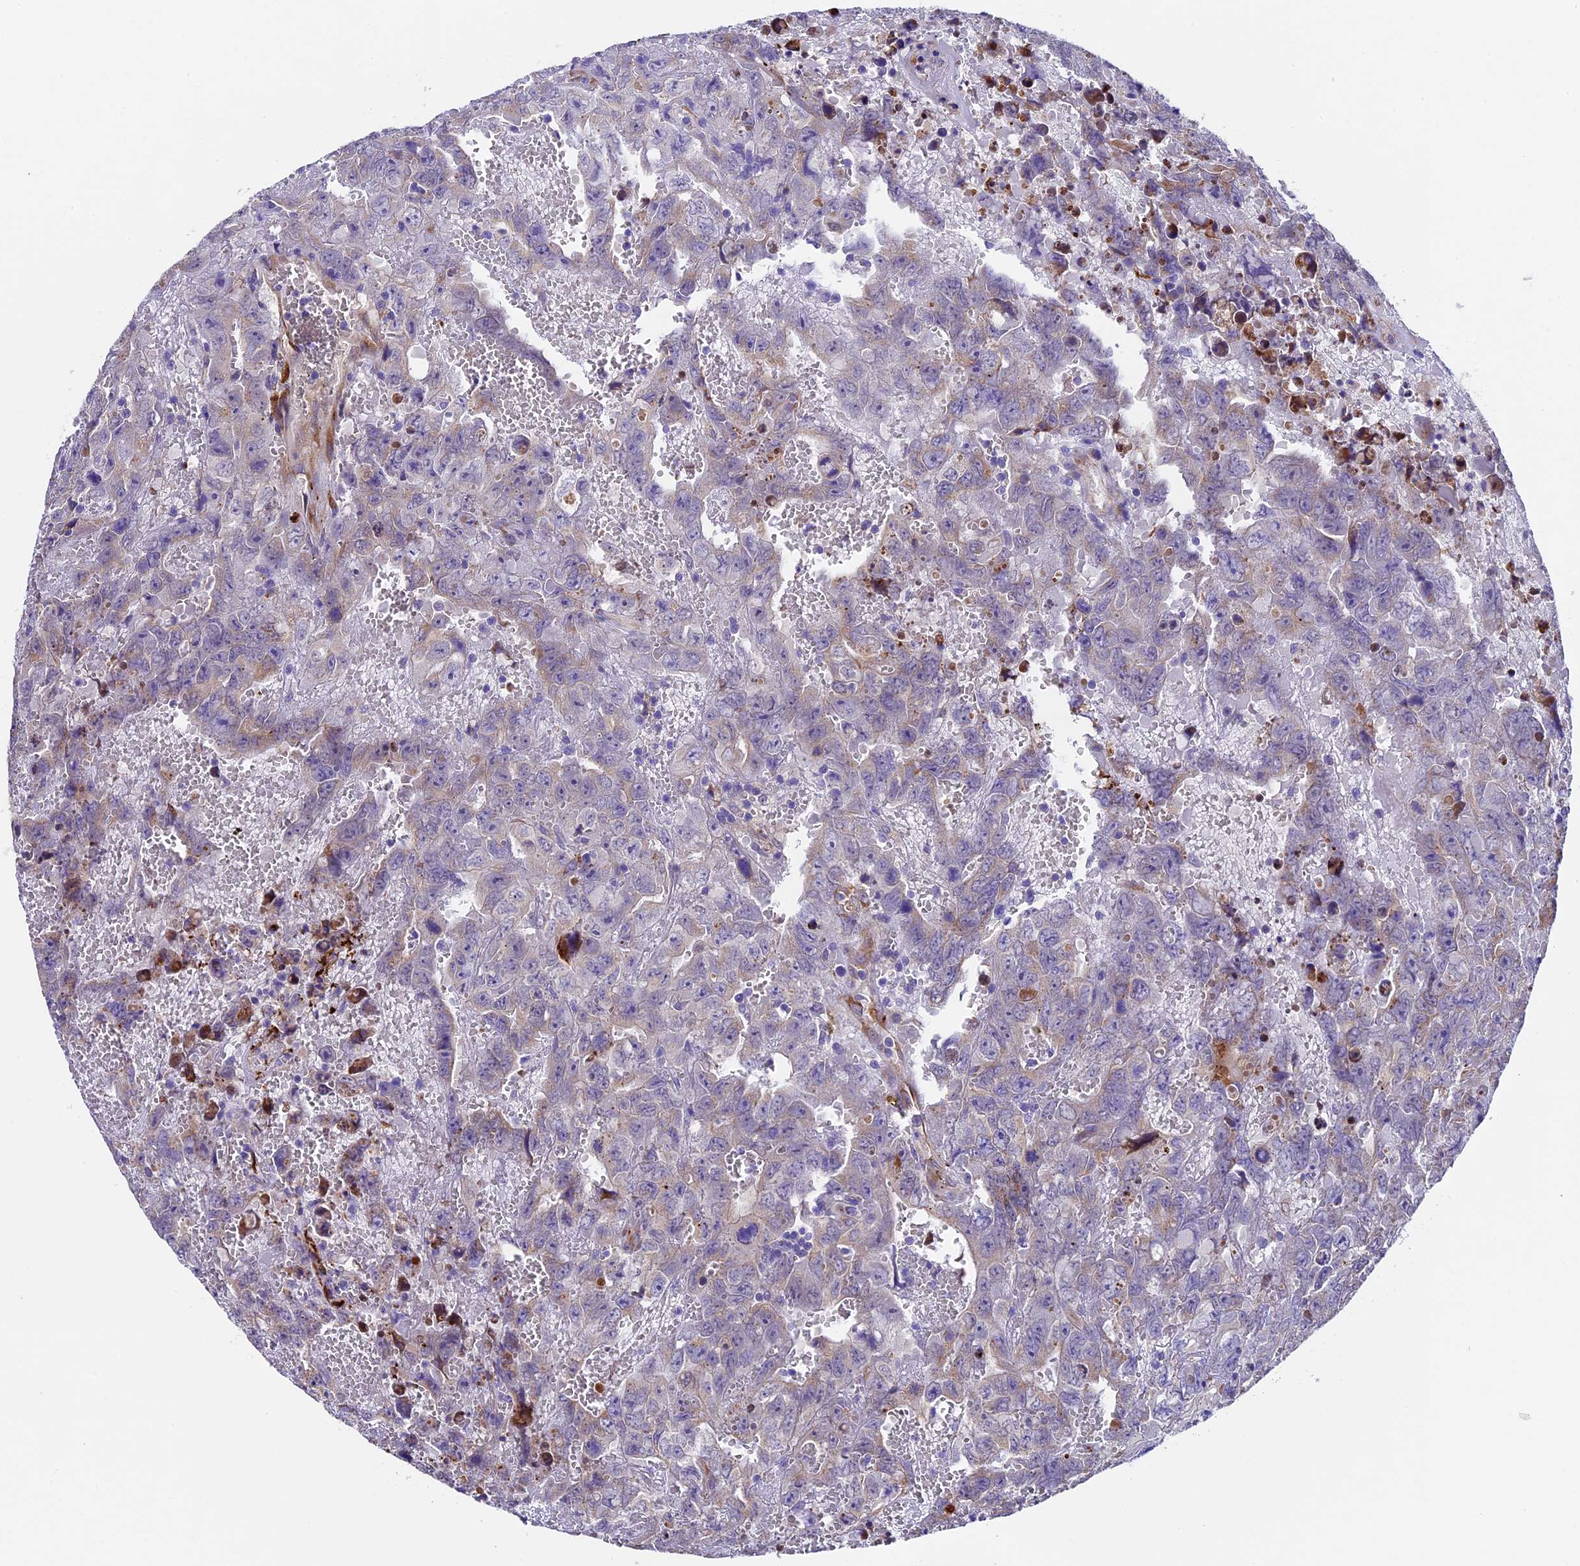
{"staining": {"intensity": "negative", "quantity": "none", "location": "none"}, "tissue": "testis cancer", "cell_type": "Tumor cells", "image_type": "cancer", "snomed": [{"axis": "morphology", "description": "Carcinoma, Embryonal, NOS"}, {"axis": "topography", "description": "Testis"}], "caption": "DAB (3,3'-diaminobenzidine) immunohistochemical staining of human testis cancer reveals no significant staining in tumor cells. (DAB immunohistochemistry visualized using brightfield microscopy, high magnification).", "gene": "LSM7", "patient": {"sex": "male", "age": 45}}